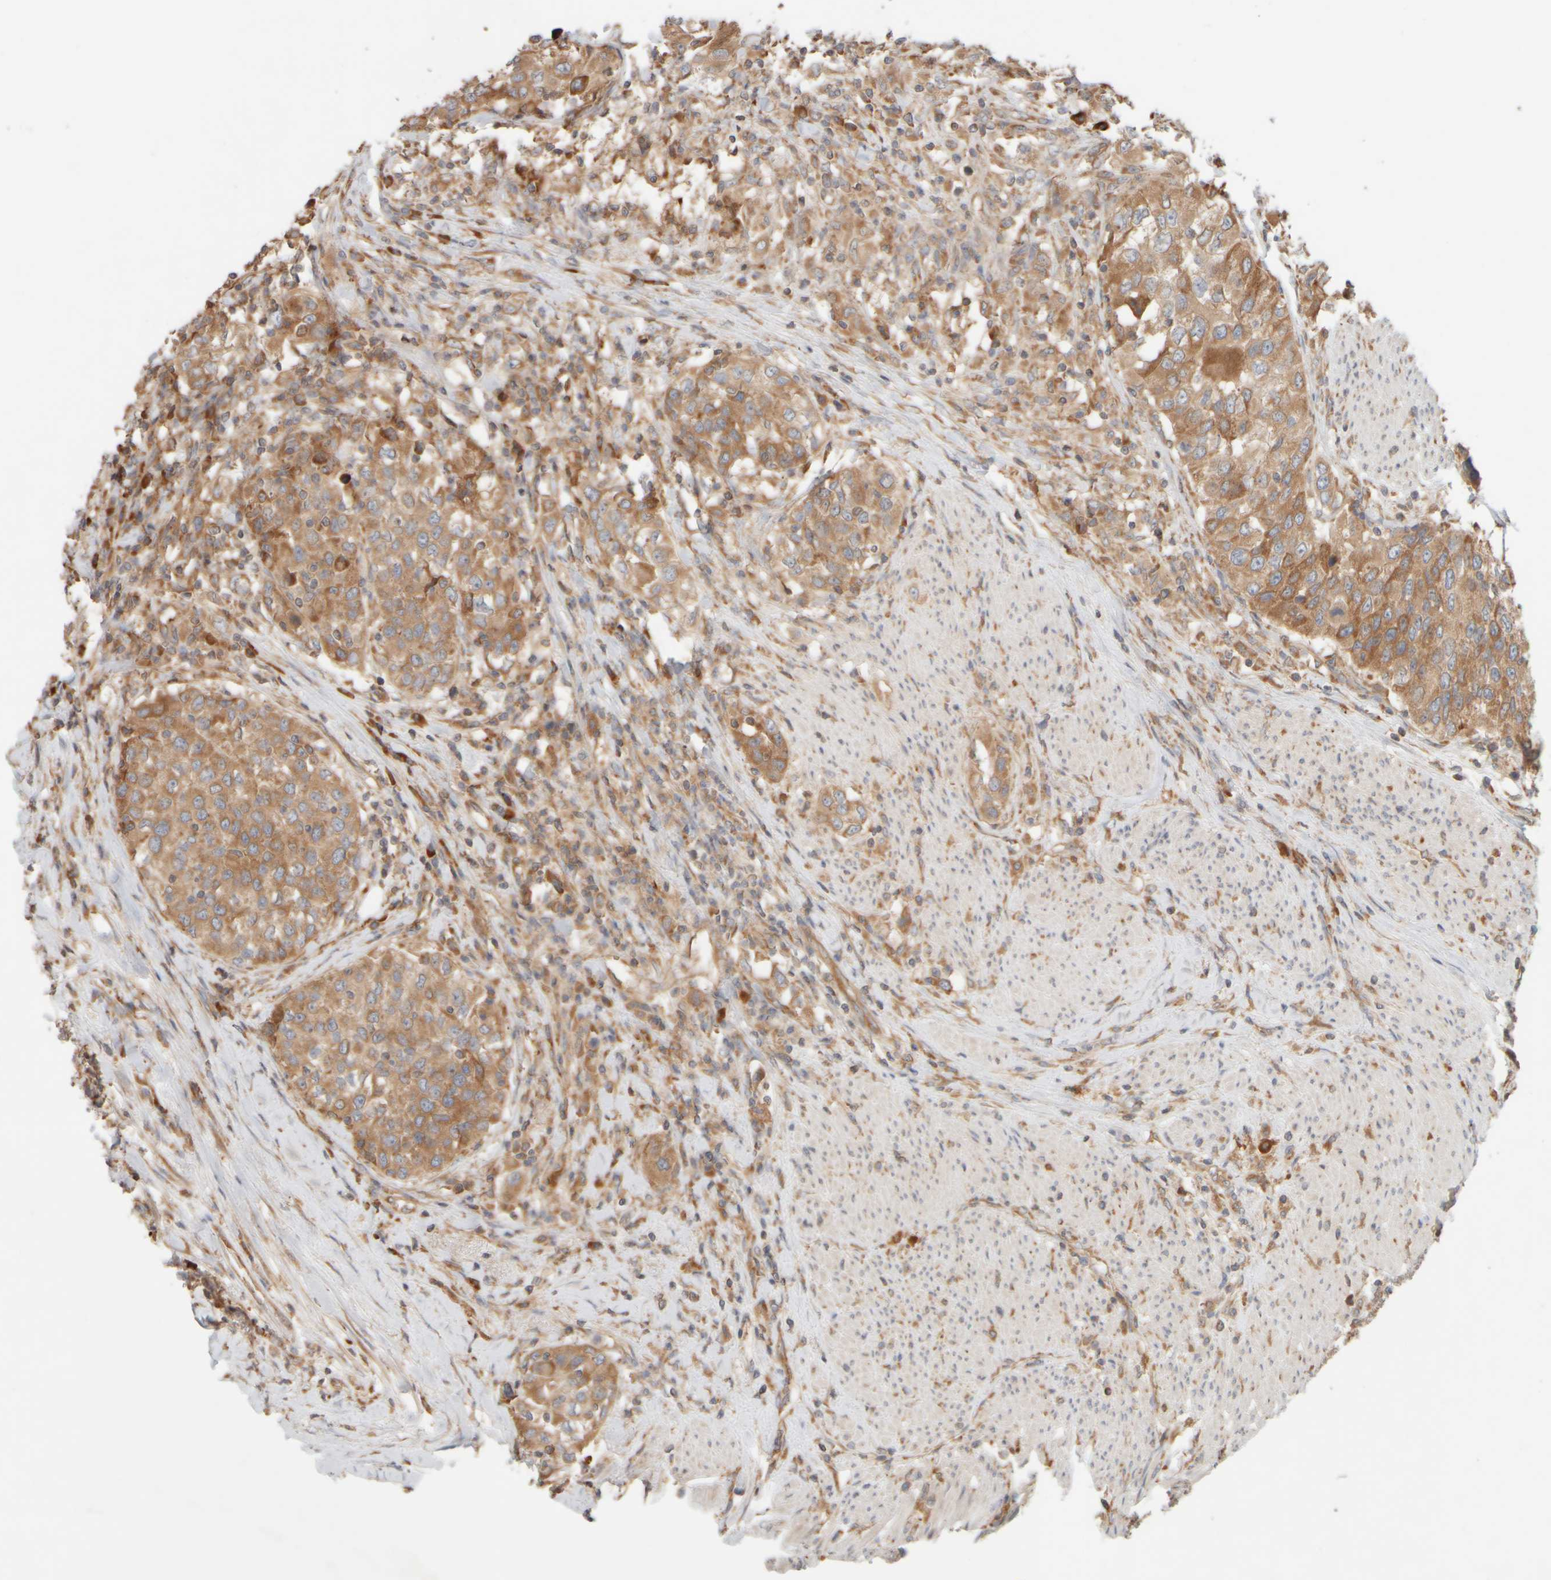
{"staining": {"intensity": "moderate", "quantity": ">75%", "location": "cytoplasmic/membranous"}, "tissue": "urothelial cancer", "cell_type": "Tumor cells", "image_type": "cancer", "snomed": [{"axis": "morphology", "description": "Urothelial carcinoma, High grade"}, {"axis": "topography", "description": "Urinary bladder"}], "caption": "Protein expression analysis of urothelial cancer reveals moderate cytoplasmic/membranous expression in approximately >75% of tumor cells. The staining is performed using DAB brown chromogen to label protein expression. The nuclei are counter-stained blue using hematoxylin.", "gene": "EIF2B3", "patient": {"sex": "female", "age": 80}}